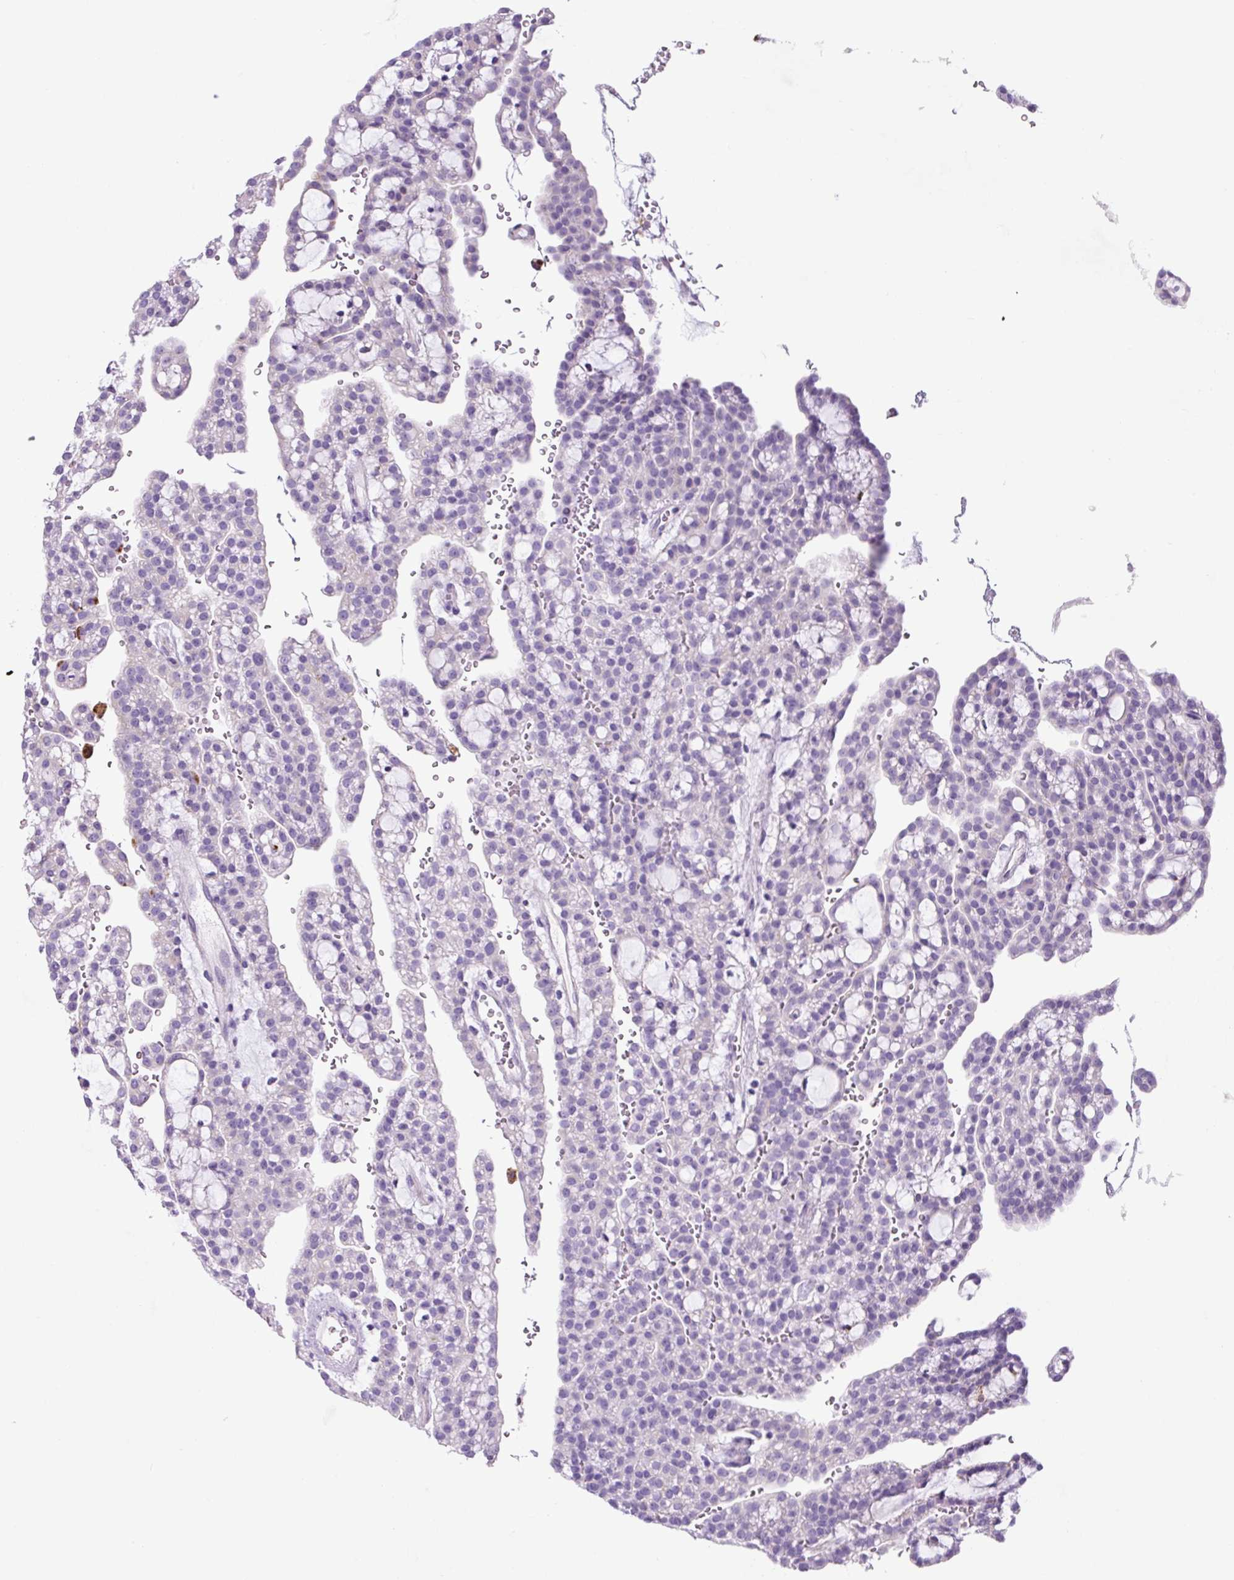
{"staining": {"intensity": "negative", "quantity": "none", "location": "none"}, "tissue": "renal cancer", "cell_type": "Tumor cells", "image_type": "cancer", "snomed": [{"axis": "morphology", "description": "Adenocarcinoma, NOS"}, {"axis": "topography", "description": "Kidney"}], "caption": "Immunohistochemistry histopathology image of neoplastic tissue: adenocarcinoma (renal) stained with DAB (3,3'-diaminobenzidine) demonstrates no significant protein positivity in tumor cells. (IHC, brightfield microscopy, high magnification).", "gene": "LCN10", "patient": {"sex": "male", "age": 63}}